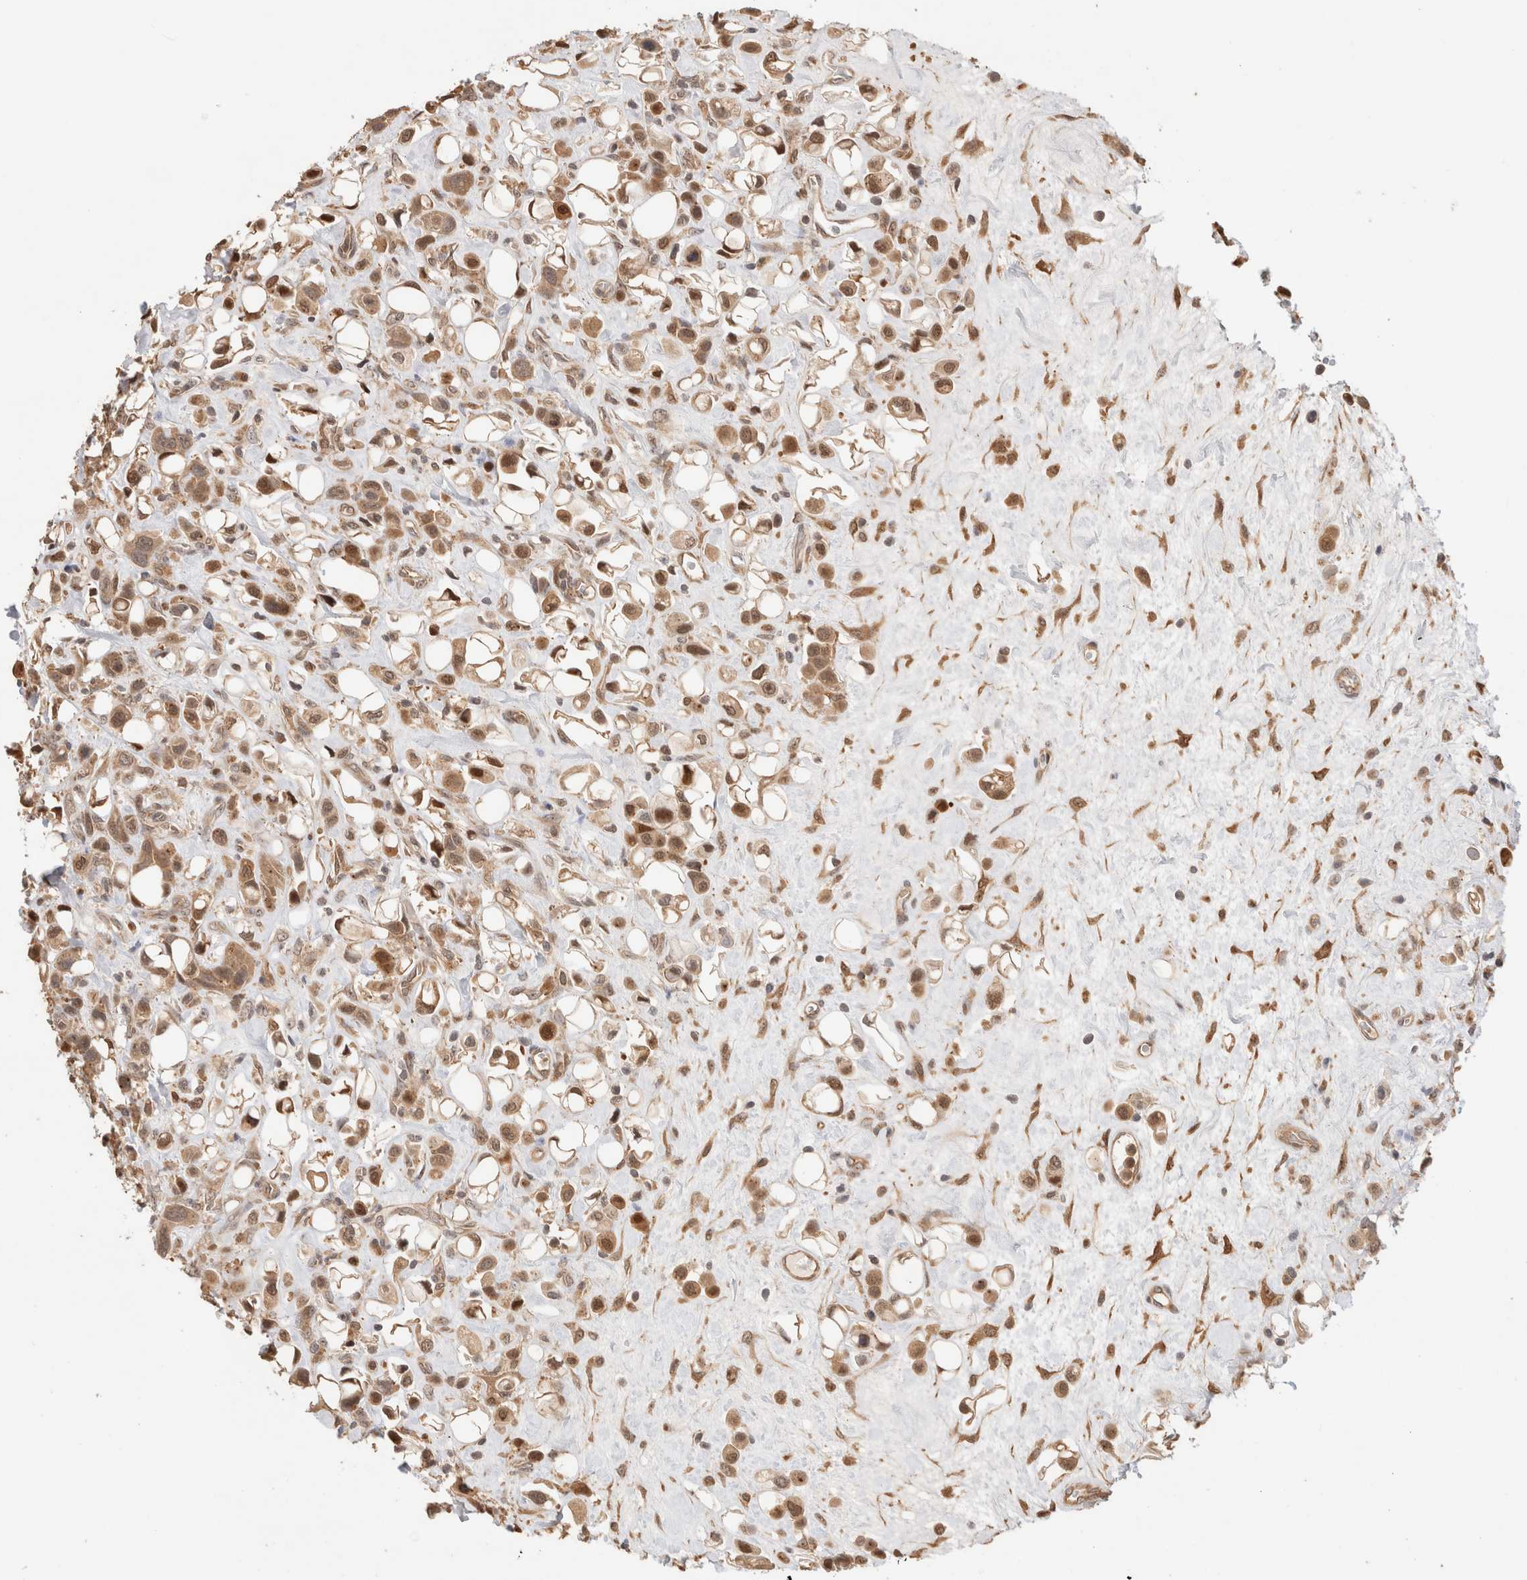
{"staining": {"intensity": "moderate", "quantity": ">75%", "location": "cytoplasmic/membranous,nuclear"}, "tissue": "urothelial cancer", "cell_type": "Tumor cells", "image_type": "cancer", "snomed": [{"axis": "morphology", "description": "Urothelial carcinoma, High grade"}, {"axis": "topography", "description": "Urinary bladder"}], "caption": "This is a photomicrograph of immunohistochemistry (IHC) staining of urothelial cancer, which shows moderate staining in the cytoplasmic/membranous and nuclear of tumor cells.", "gene": "OTUD6B", "patient": {"sex": "male", "age": 50}}